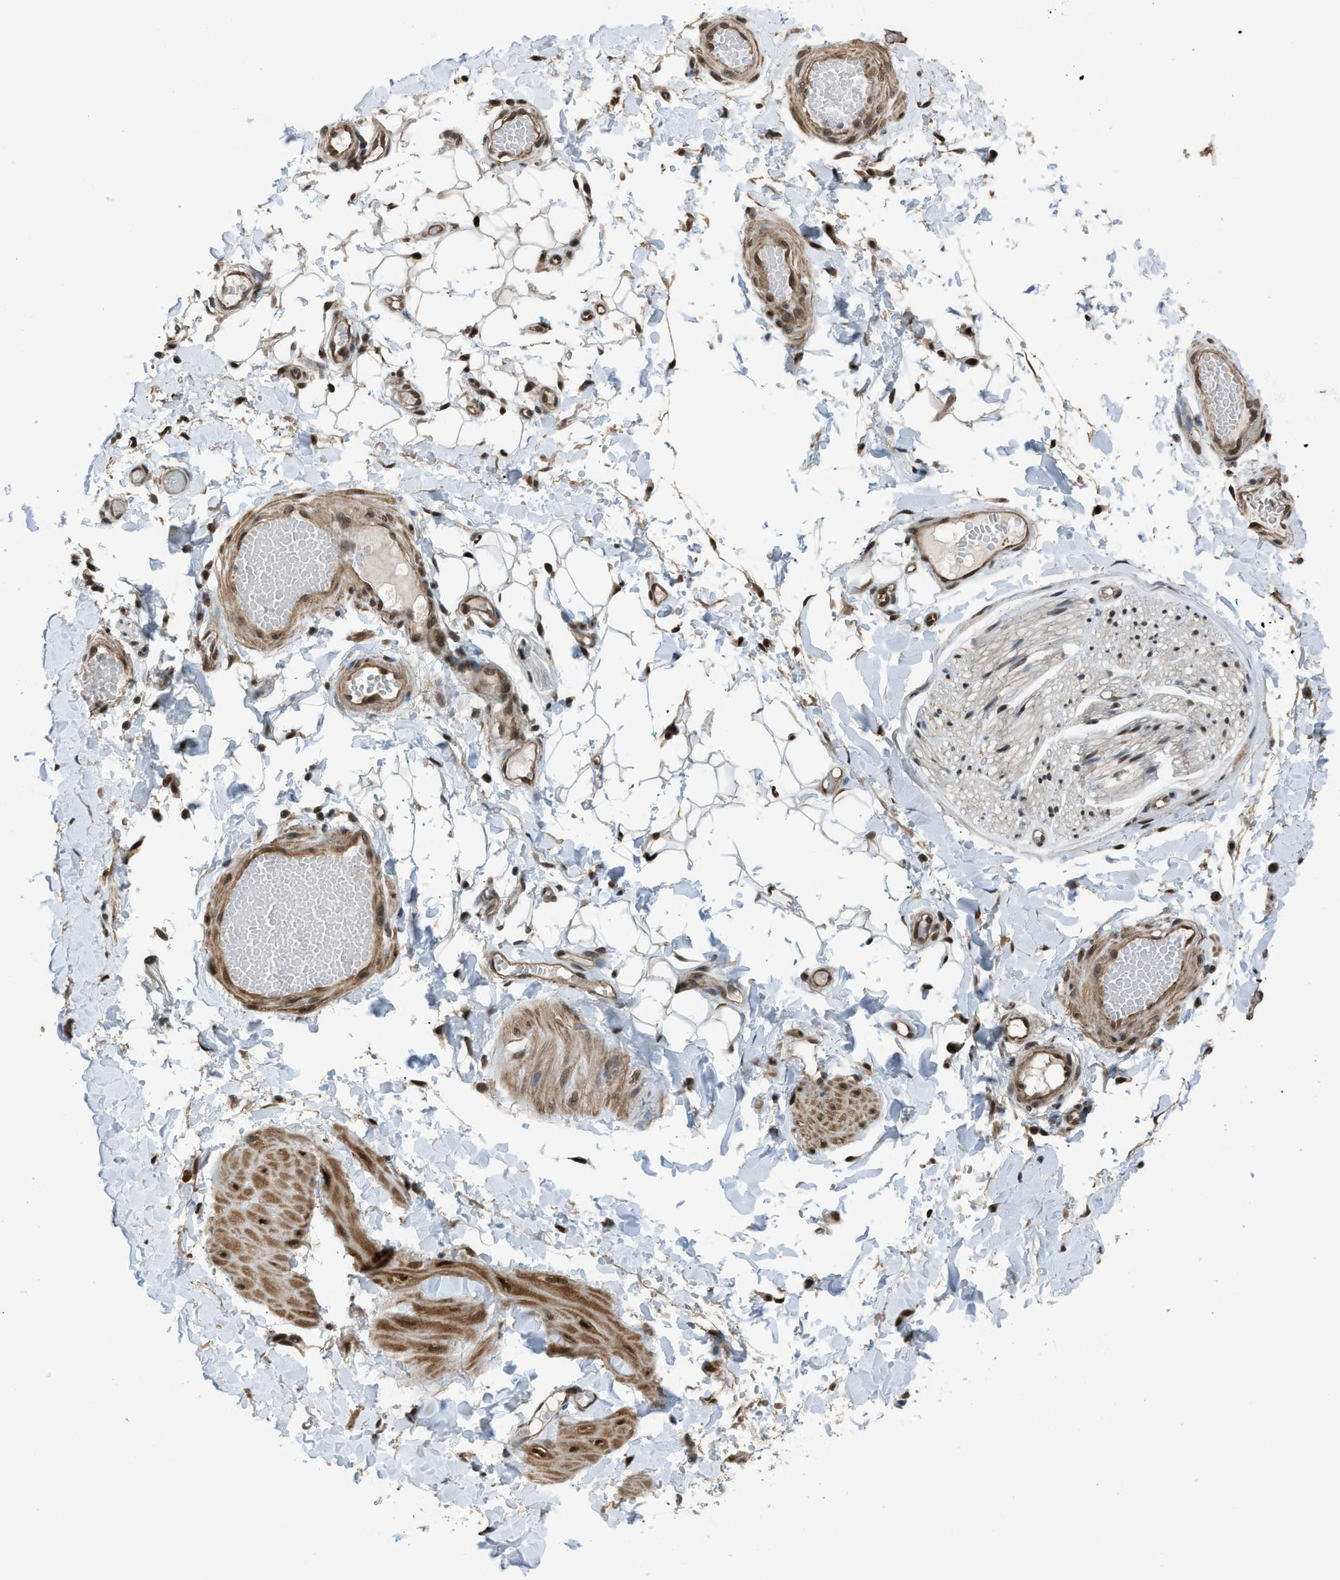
{"staining": {"intensity": "moderate", "quantity": ">75%", "location": "nuclear"}, "tissue": "adipose tissue", "cell_type": "Adipocytes", "image_type": "normal", "snomed": [{"axis": "morphology", "description": "Normal tissue, NOS"}, {"axis": "topography", "description": "Adipose tissue"}, {"axis": "topography", "description": "Vascular tissue"}, {"axis": "topography", "description": "Peripheral nerve tissue"}], "caption": "Adipocytes exhibit medium levels of moderate nuclear staining in approximately >75% of cells in normal adipose tissue. Using DAB (brown) and hematoxylin (blue) stains, captured at high magnification using brightfield microscopy.", "gene": "KPNA6", "patient": {"sex": "male", "age": 25}}